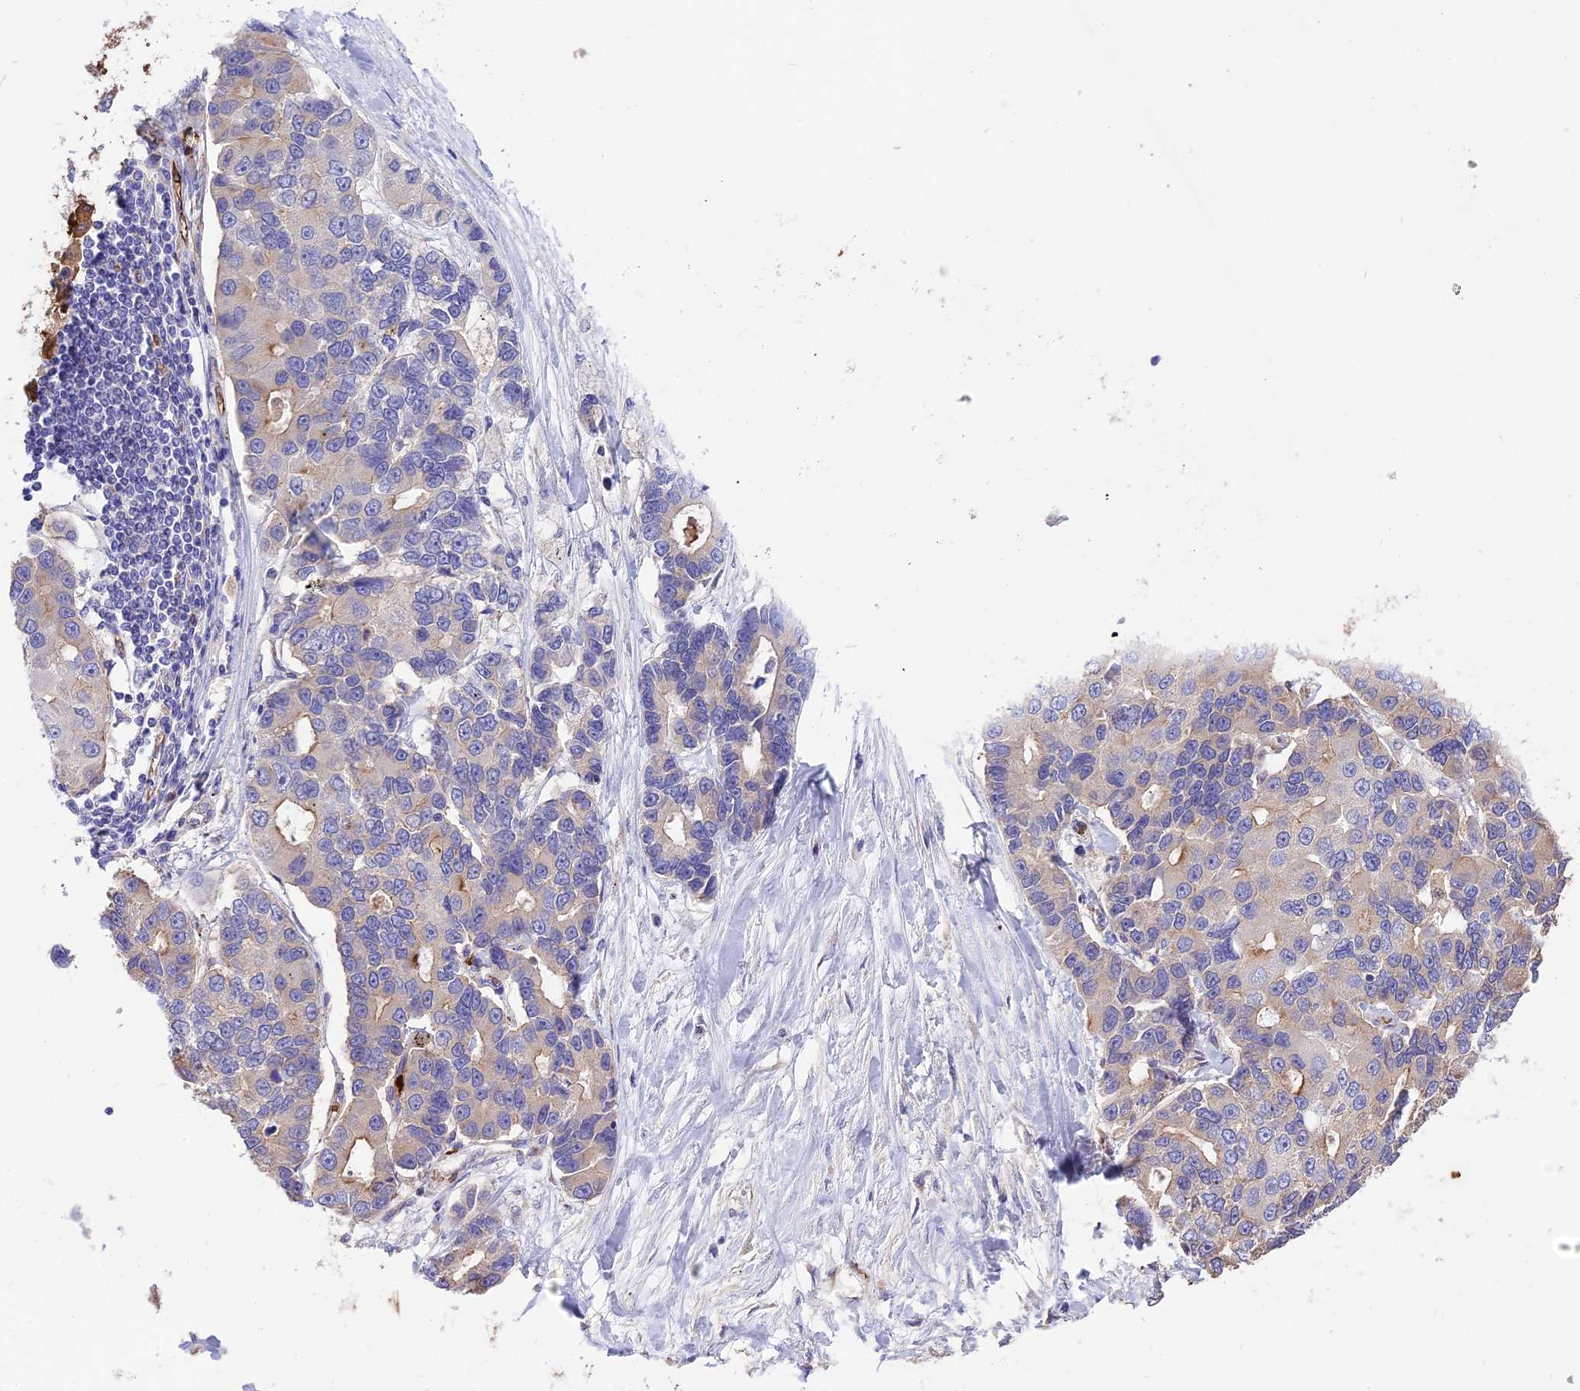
{"staining": {"intensity": "negative", "quantity": "none", "location": "none"}, "tissue": "lung cancer", "cell_type": "Tumor cells", "image_type": "cancer", "snomed": [{"axis": "morphology", "description": "Adenocarcinoma, NOS"}, {"axis": "topography", "description": "Lung"}], "caption": "A histopathology image of adenocarcinoma (lung) stained for a protein exhibits no brown staining in tumor cells.", "gene": "TTC4", "patient": {"sex": "female", "age": 54}}